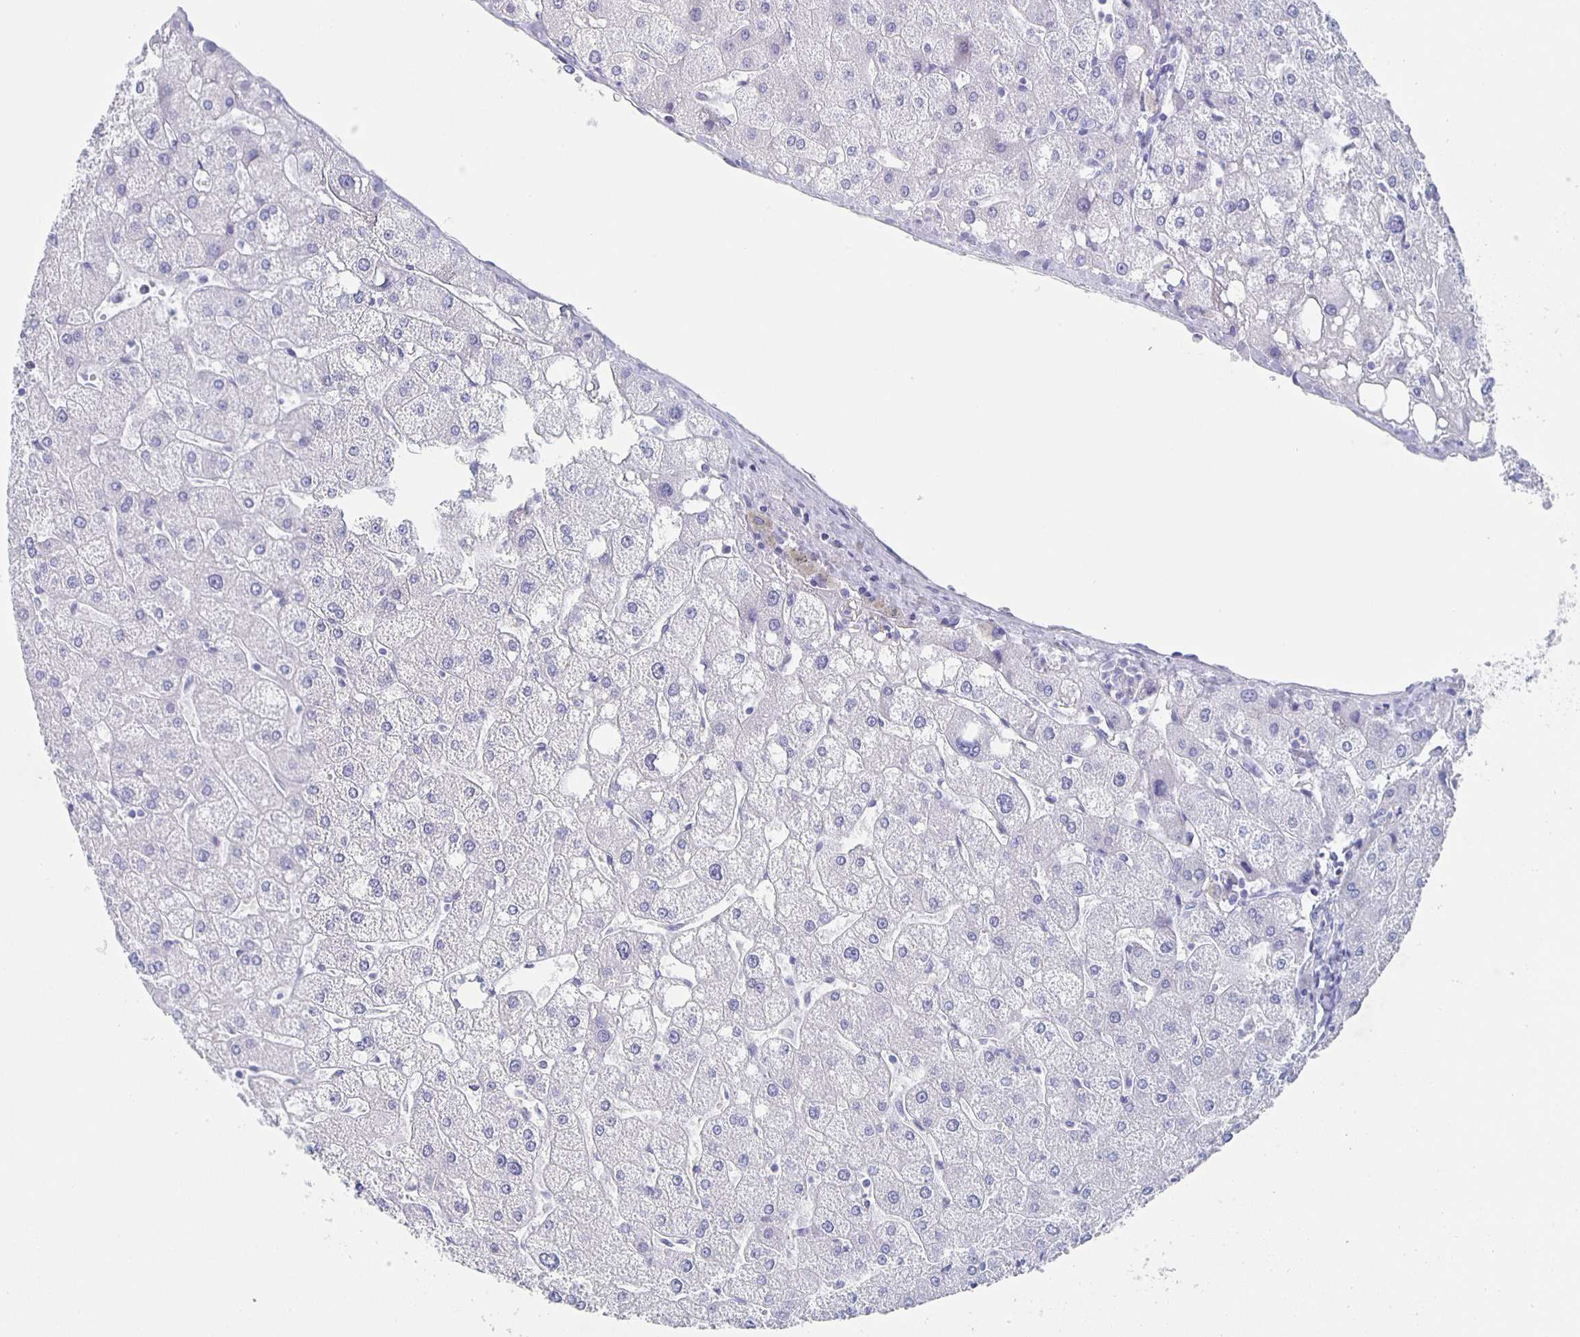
{"staining": {"intensity": "negative", "quantity": "none", "location": "none"}, "tissue": "liver", "cell_type": "Cholangiocytes", "image_type": "normal", "snomed": [{"axis": "morphology", "description": "Normal tissue, NOS"}, {"axis": "topography", "description": "Liver"}], "caption": "This image is of unremarkable liver stained with immunohistochemistry to label a protein in brown with the nuclei are counter-stained blue. There is no expression in cholangiocytes. (IHC, brightfield microscopy, high magnification).", "gene": "SLC34A2", "patient": {"sex": "male", "age": 67}}